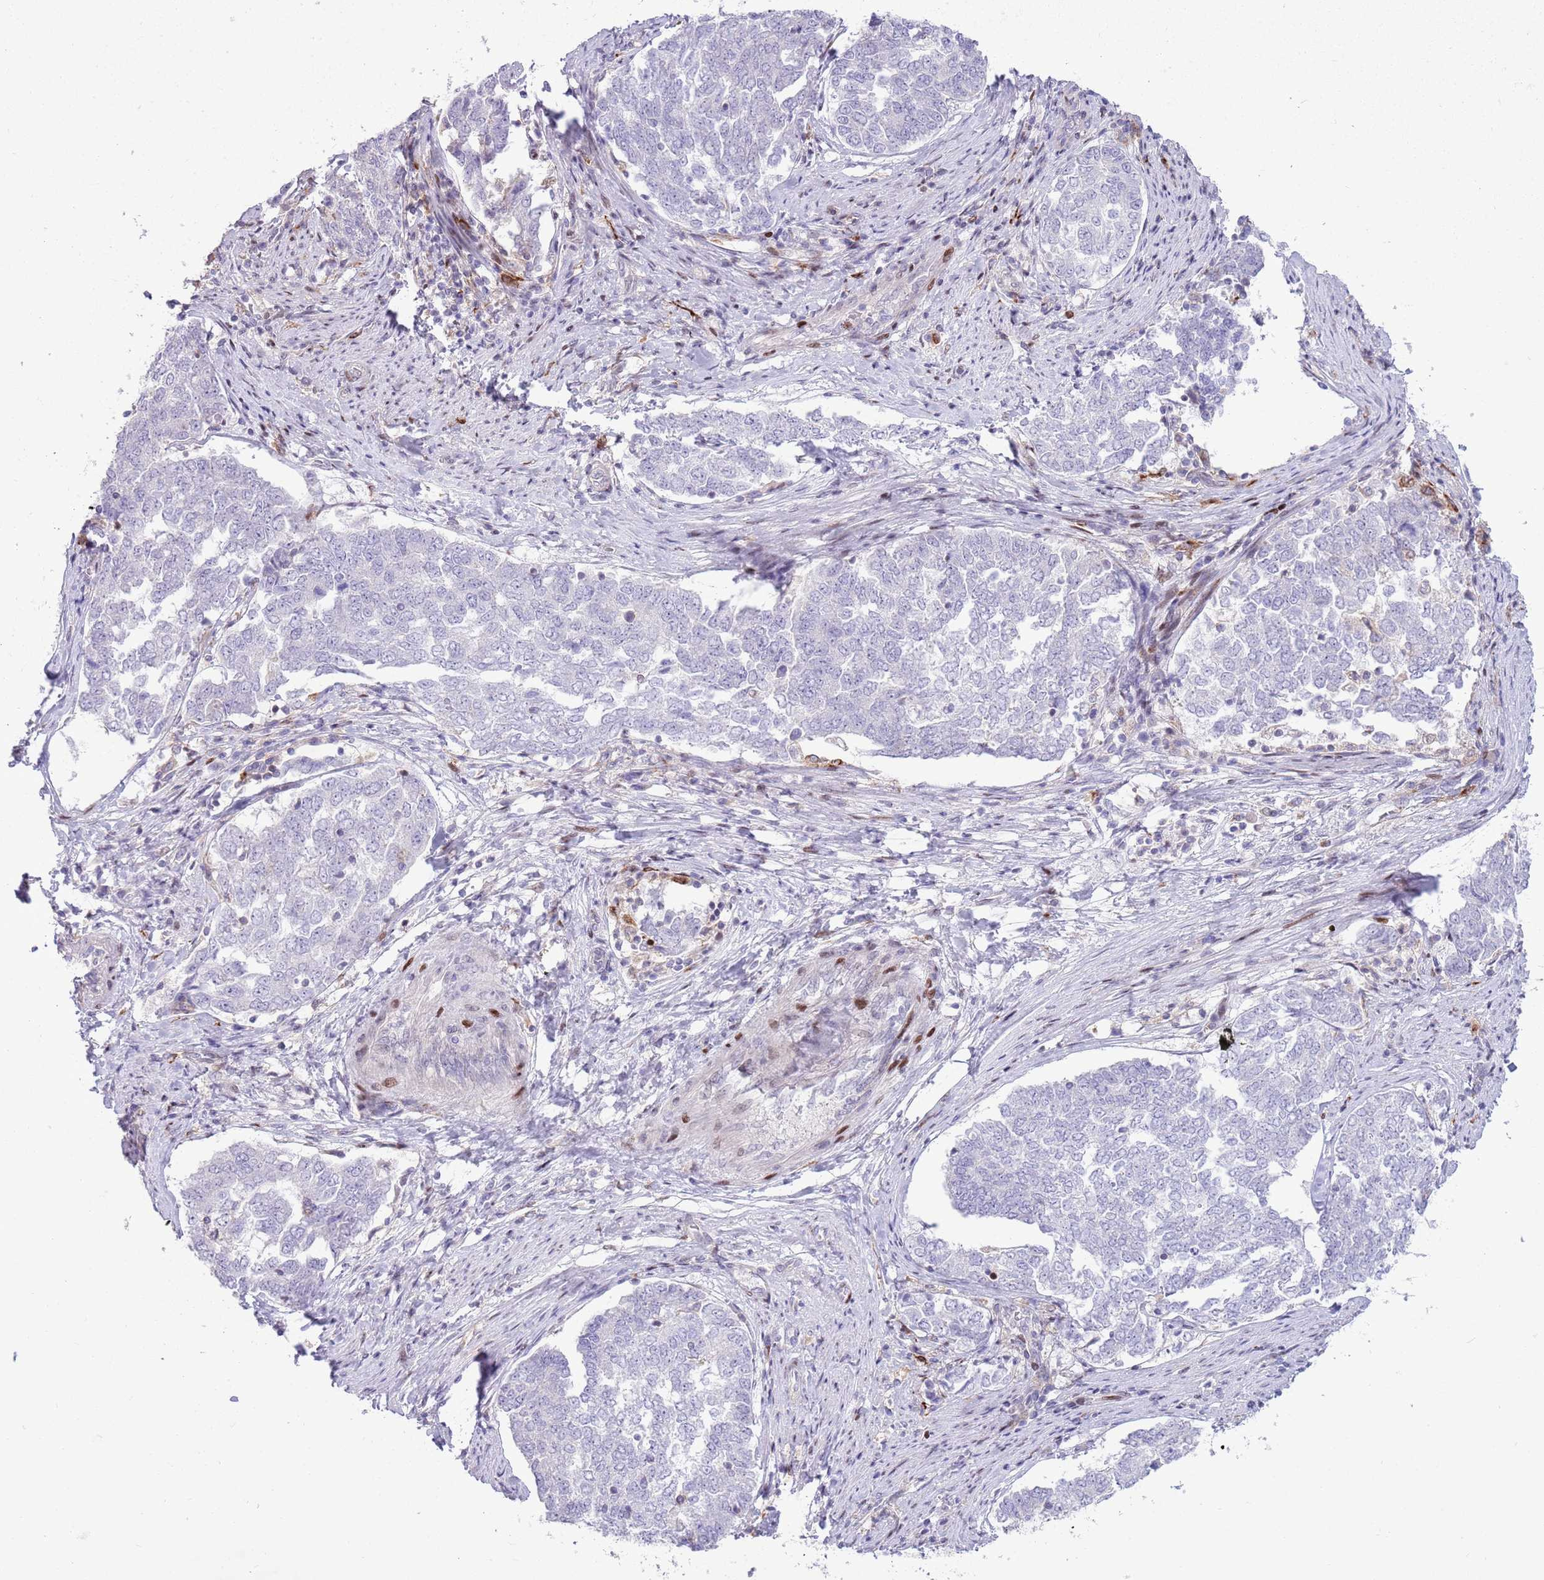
{"staining": {"intensity": "negative", "quantity": "none", "location": "none"}, "tissue": "endometrial cancer", "cell_type": "Tumor cells", "image_type": "cancer", "snomed": [{"axis": "morphology", "description": "Adenocarcinoma, NOS"}, {"axis": "topography", "description": "Endometrium"}], "caption": "Immunohistochemical staining of human endometrial adenocarcinoma exhibits no significant staining in tumor cells. (Immunohistochemistry (ihc), brightfield microscopy, high magnification).", "gene": "ANO8", "patient": {"sex": "female", "age": 80}}